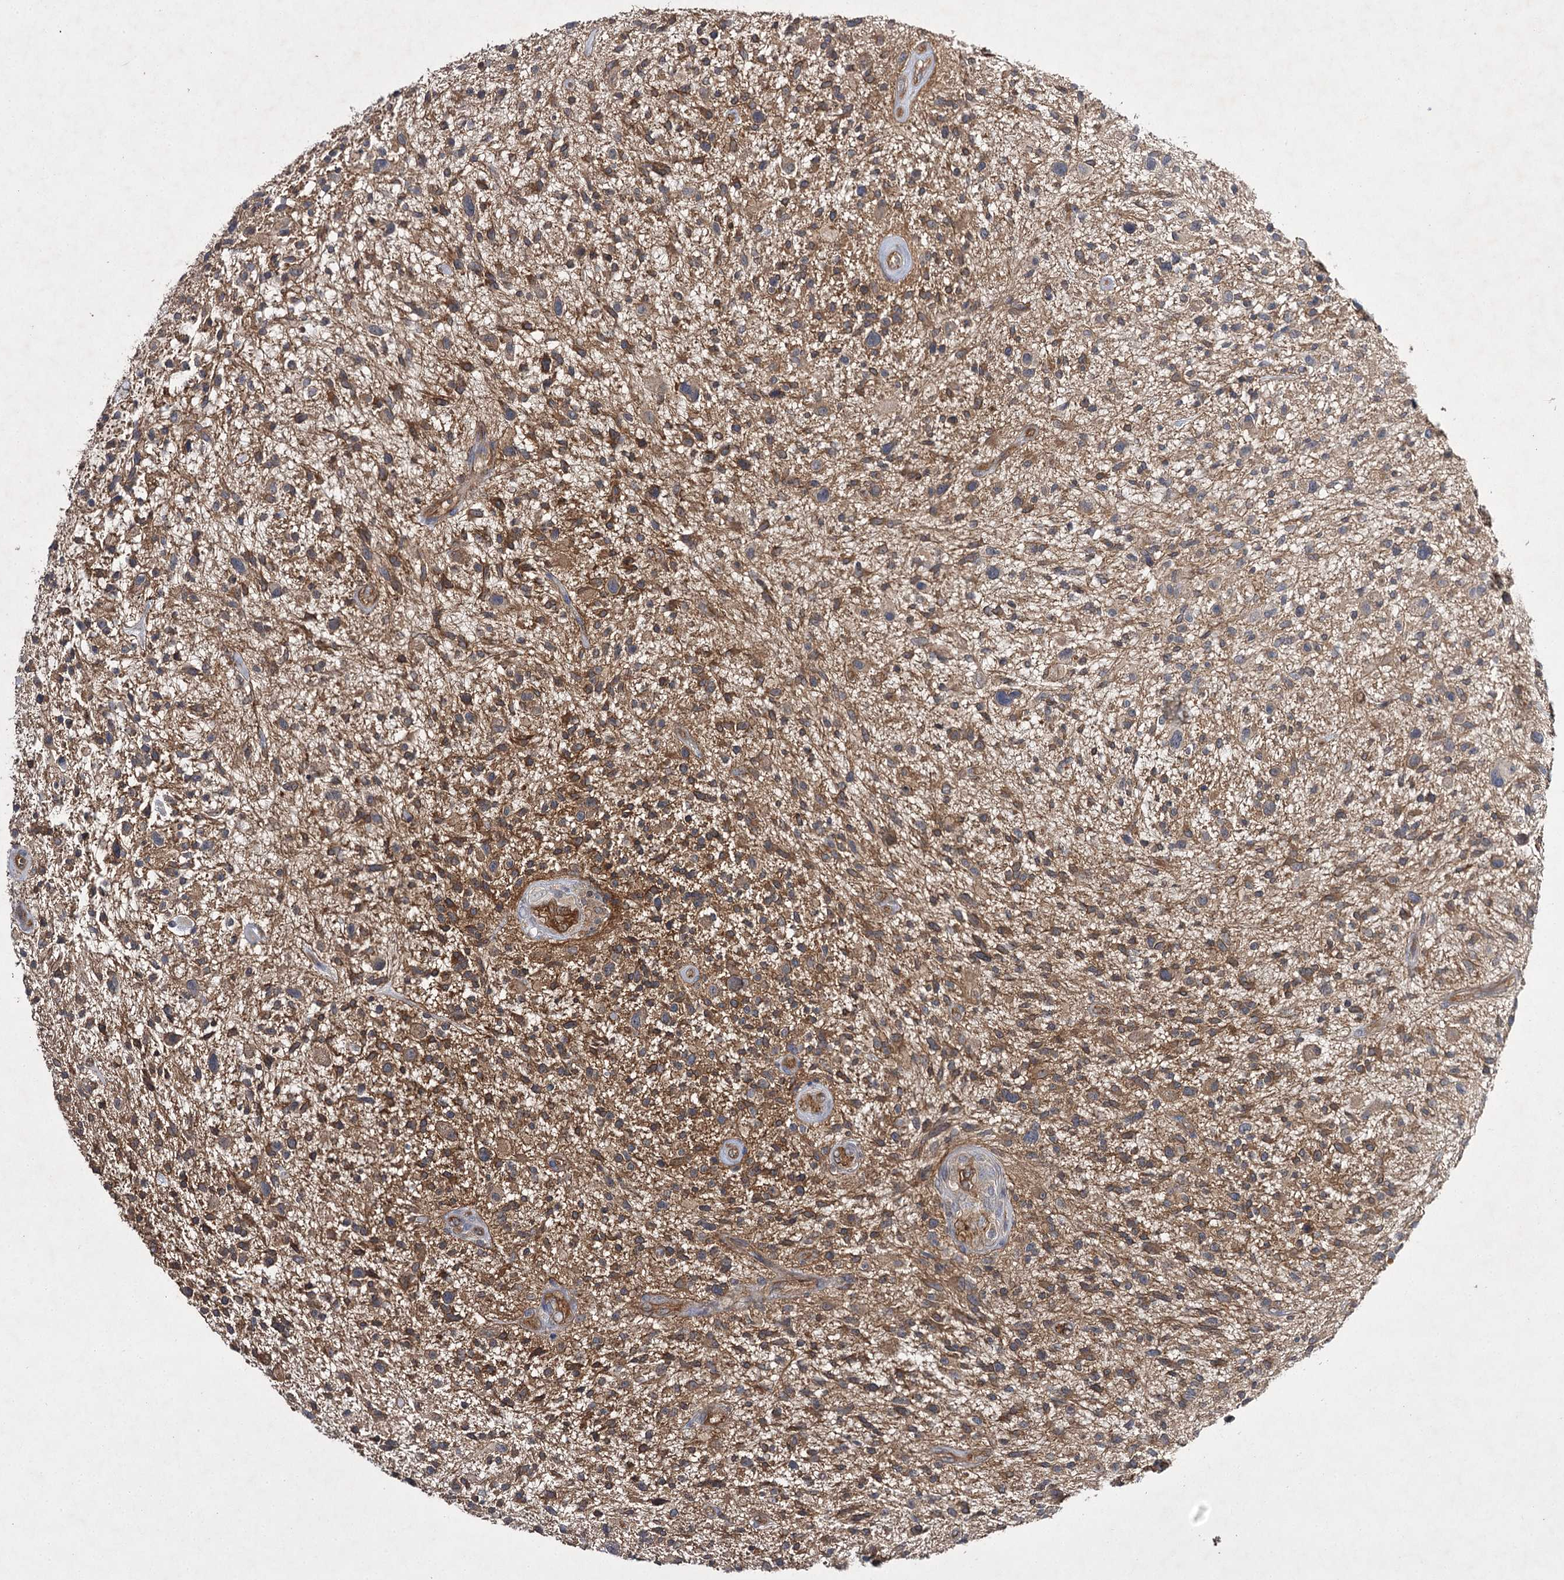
{"staining": {"intensity": "moderate", "quantity": ">75%", "location": "cytoplasmic/membranous"}, "tissue": "glioma", "cell_type": "Tumor cells", "image_type": "cancer", "snomed": [{"axis": "morphology", "description": "Glioma, malignant, High grade"}, {"axis": "topography", "description": "Brain"}], "caption": "Protein analysis of glioma tissue displays moderate cytoplasmic/membranous staining in approximately >75% of tumor cells.", "gene": "BCR", "patient": {"sex": "male", "age": 47}}